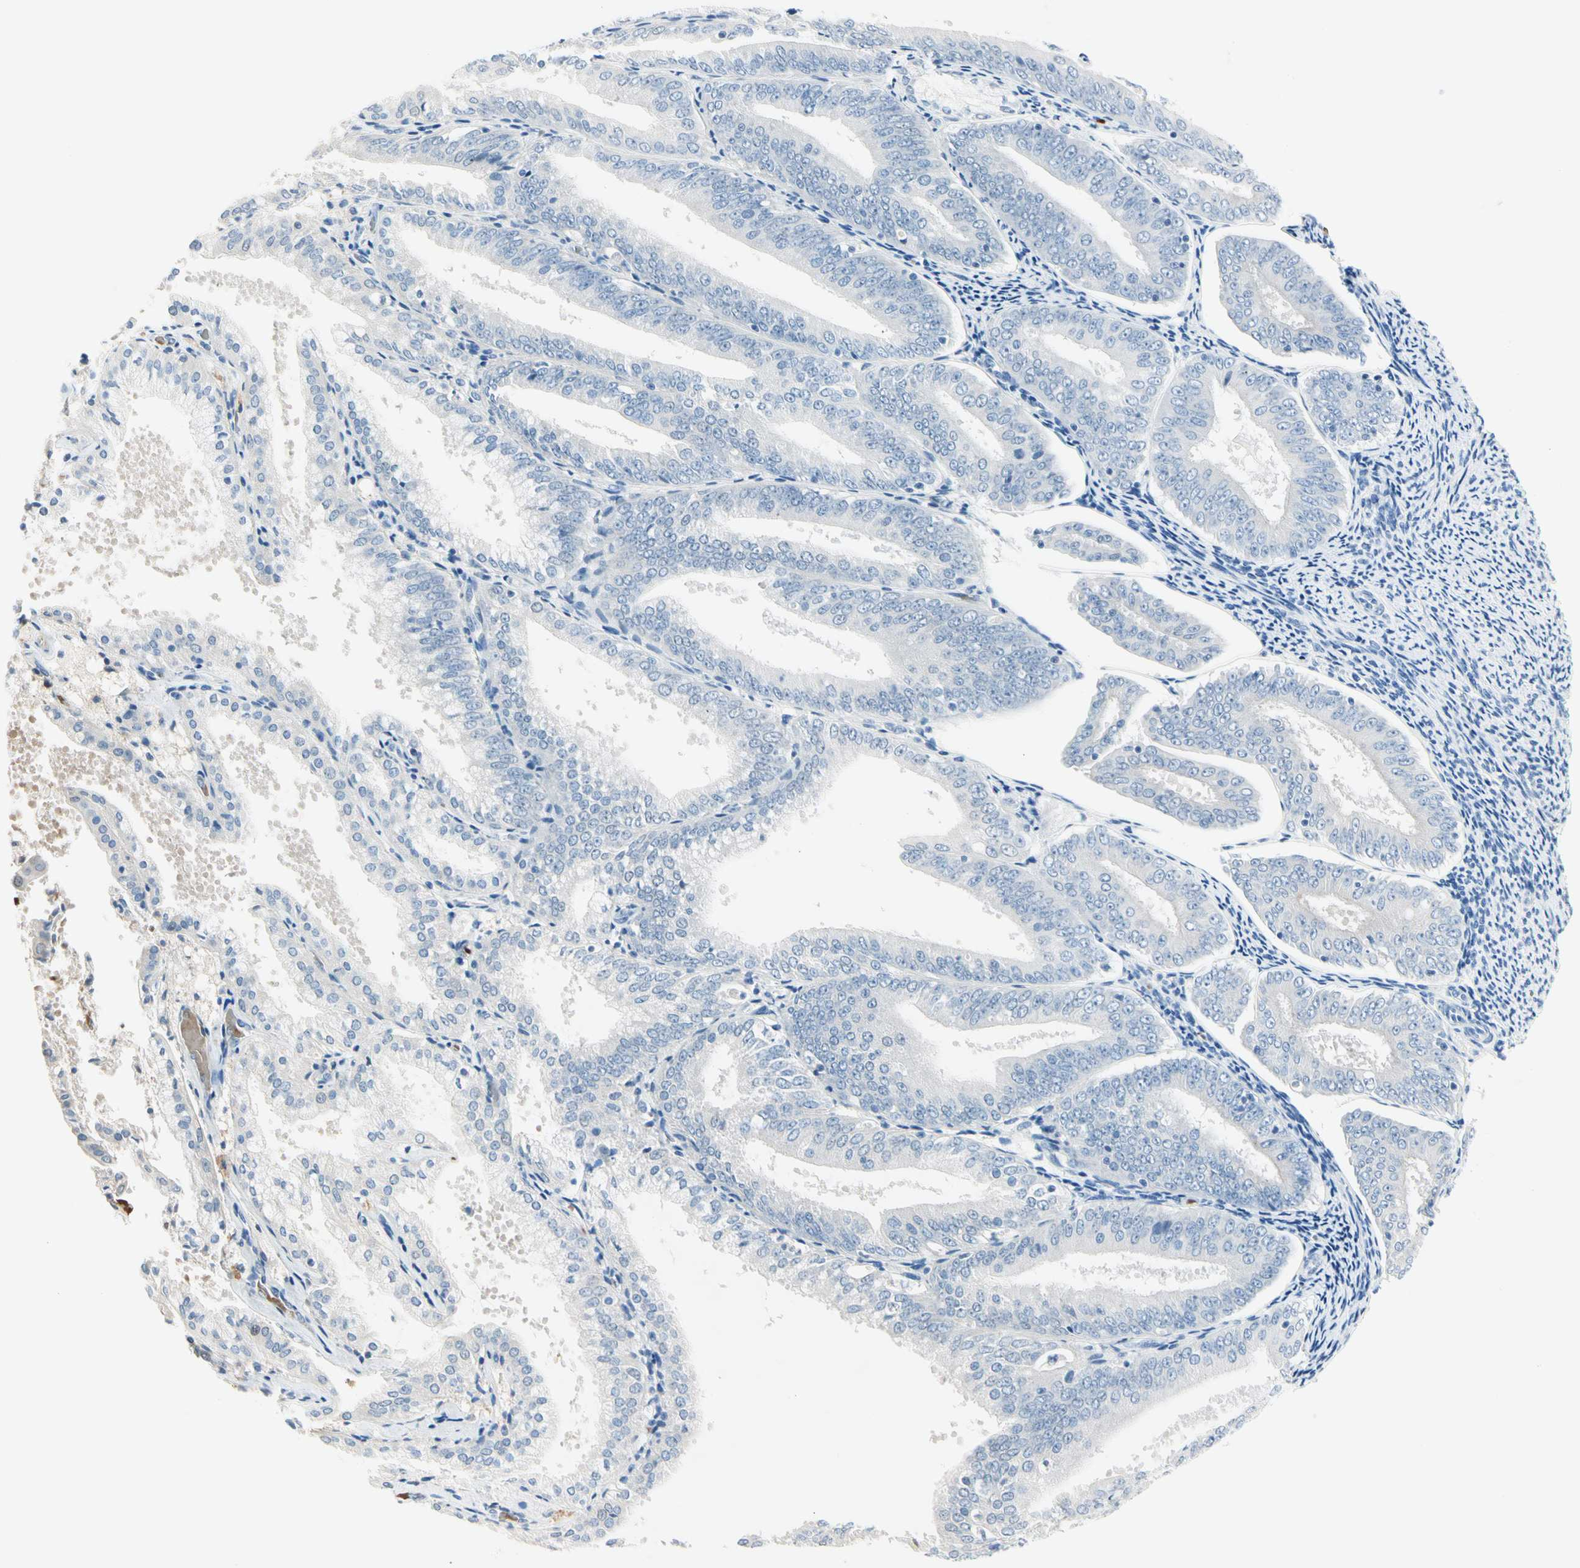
{"staining": {"intensity": "negative", "quantity": "none", "location": "none"}, "tissue": "endometrial cancer", "cell_type": "Tumor cells", "image_type": "cancer", "snomed": [{"axis": "morphology", "description": "Adenocarcinoma, NOS"}, {"axis": "topography", "description": "Endometrium"}], "caption": "A histopathology image of human endometrial cancer is negative for staining in tumor cells.", "gene": "CA1", "patient": {"sex": "female", "age": 63}}